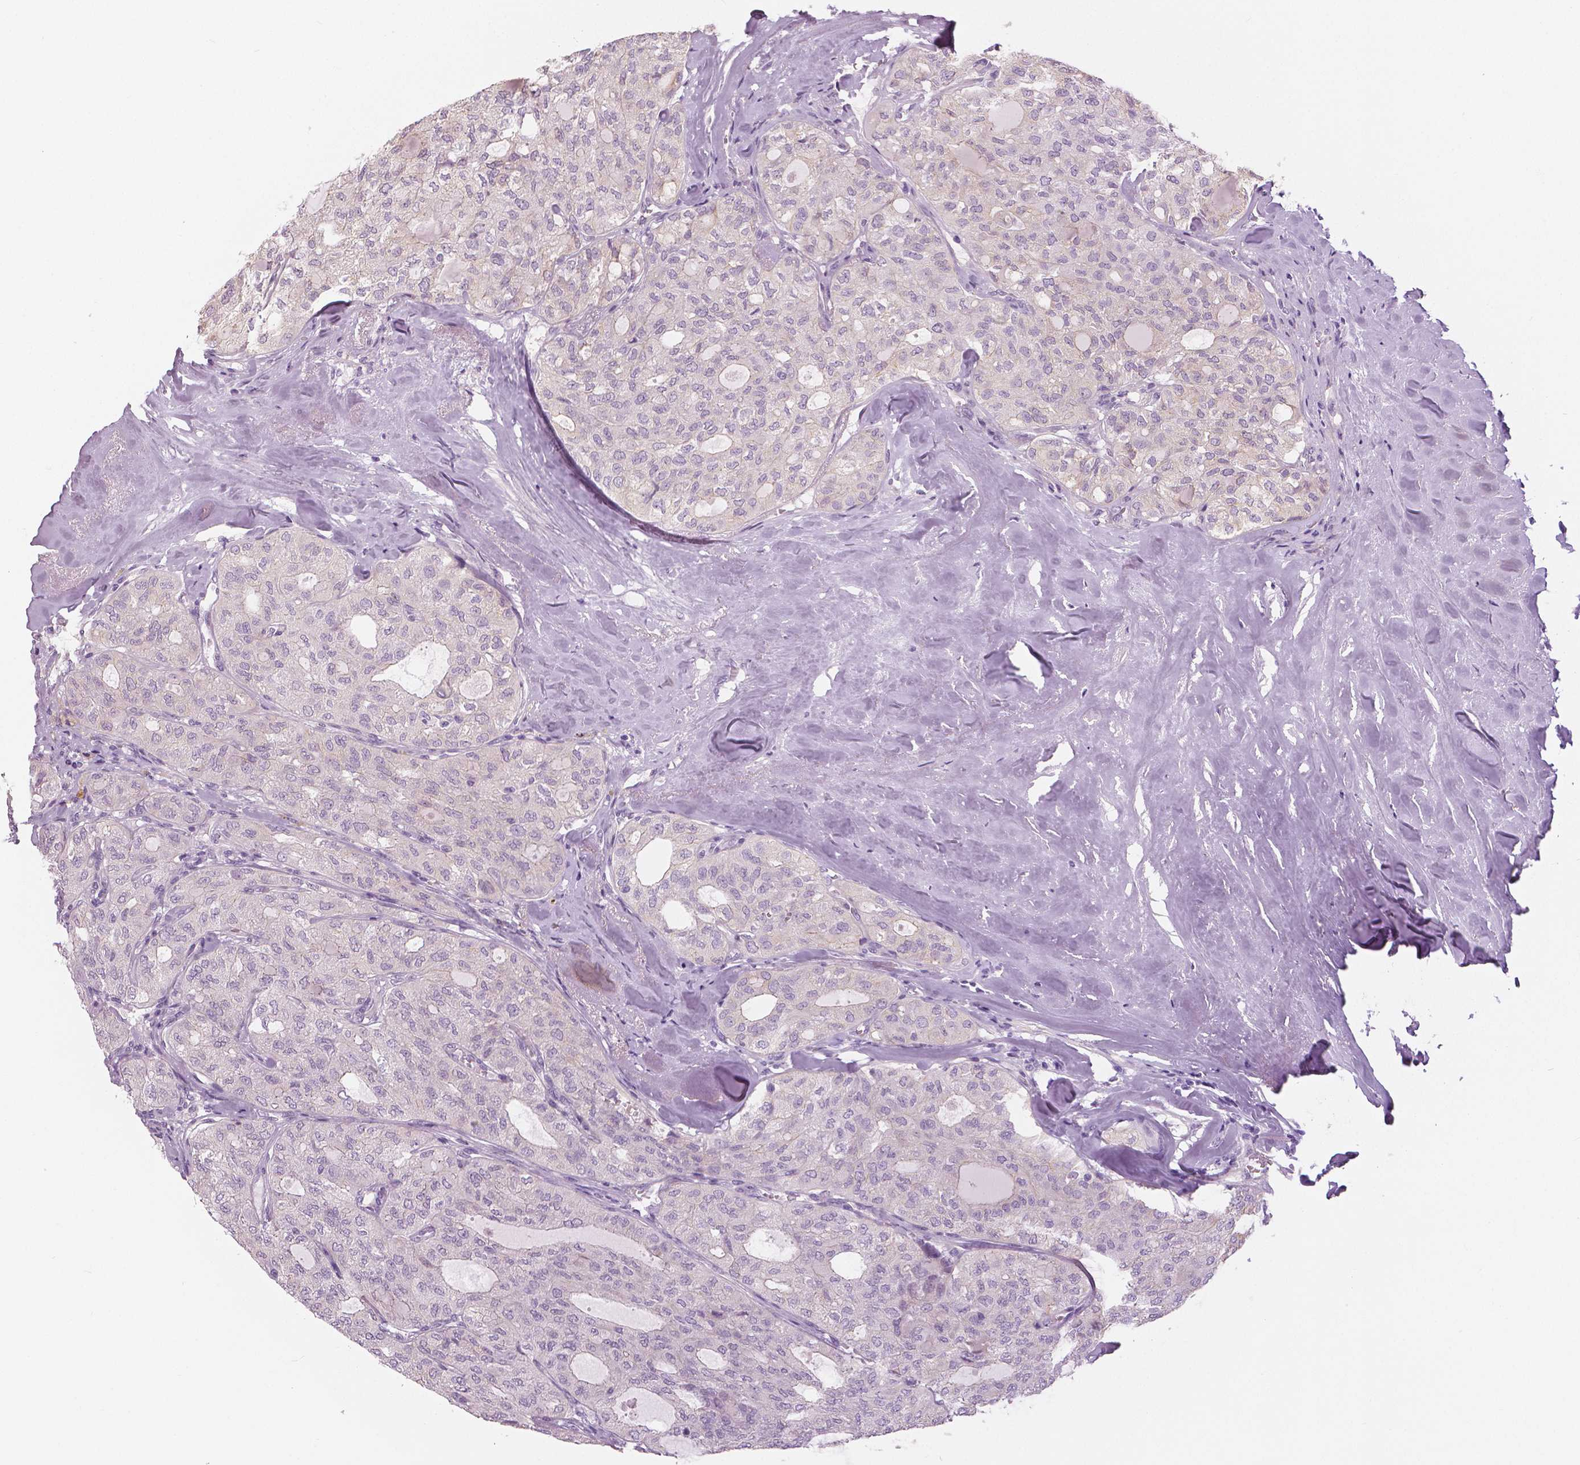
{"staining": {"intensity": "negative", "quantity": "none", "location": "none"}, "tissue": "thyroid cancer", "cell_type": "Tumor cells", "image_type": "cancer", "snomed": [{"axis": "morphology", "description": "Follicular adenoma carcinoma, NOS"}, {"axis": "topography", "description": "Thyroid gland"}], "caption": "Tumor cells are negative for brown protein staining in thyroid cancer. (DAB IHC, high magnification).", "gene": "SLC24A1", "patient": {"sex": "male", "age": 75}}